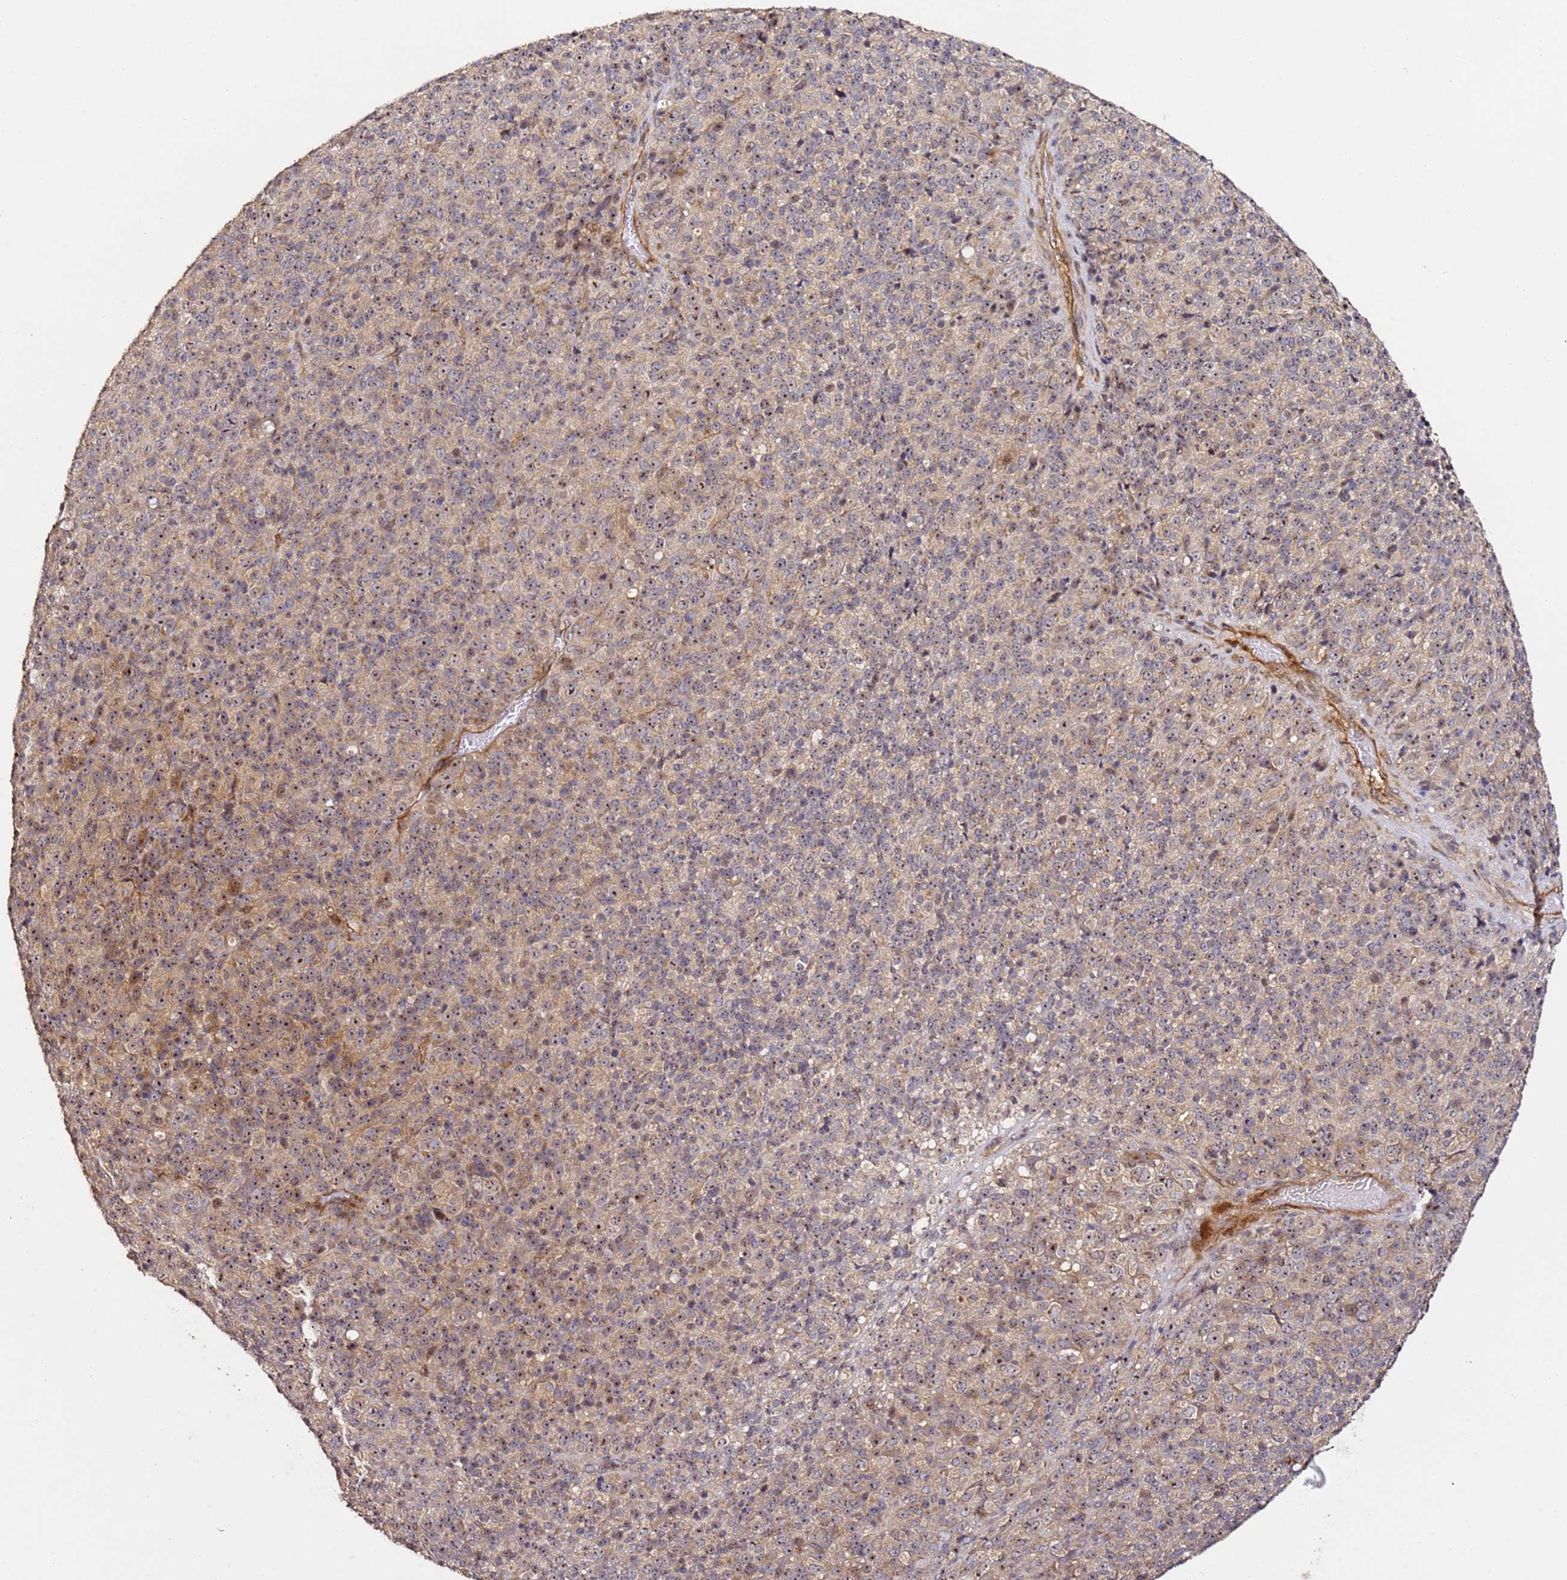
{"staining": {"intensity": "moderate", "quantity": ">75%", "location": "cytoplasmic/membranous,nuclear"}, "tissue": "melanoma", "cell_type": "Tumor cells", "image_type": "cancer", "snomed": [{"axis": "morphology", "description": "Malignant melanoma, Metastatic site"}, {"axis": "topography", "description": "Brain"}], "caption": "An IHC image of tumor tissue is shown. Protein staining in brown labels moderate cytoplasmic/membranous and nuclear positivity in melanoma within tumor cells.", "gene": "DDX27", "patient": {"sex": "female", "age": 56}}